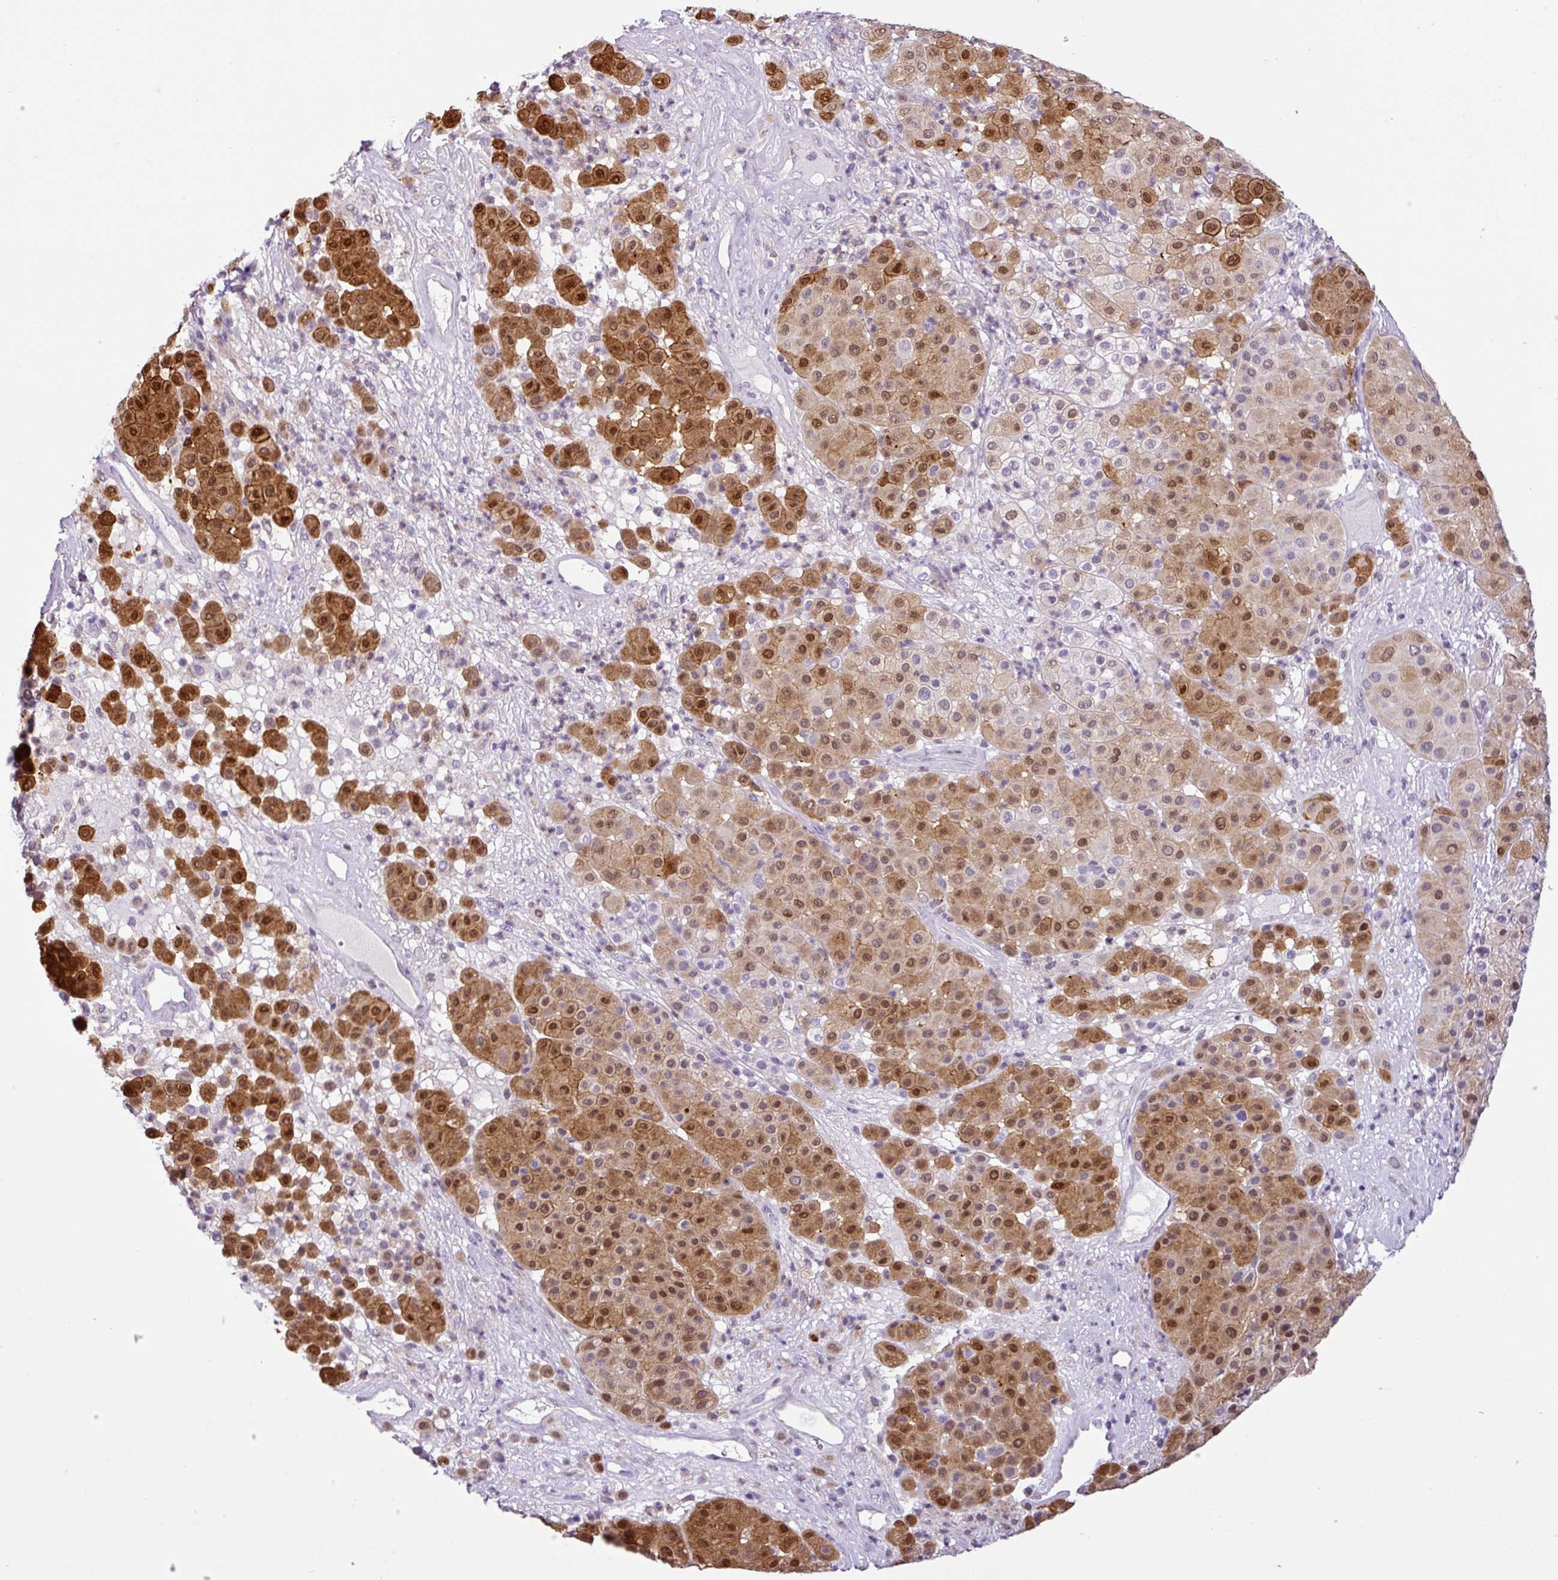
{"staining": {"intensity": "strong", "quantity": ">75%", "location": "cytoplasmic/membranous,nuclear"}, "tissue": "melanoma", "cell_type": "Tumor cells", "image_type": "cancer", "snomed": [{"axis": "morphology", "description": "Malignant melanoma, Metastatic site"}, {"axis": "topography", "description": "Smooth muscle"}], "caption": "Immunohistochemical staining of human malignant melanoma (metastatic site) shows strong cytoplasmic/membranous and nuclear protein positivity in about >75% of tumor cells.", "gene": "HMCN2", "patient": {"sex": "male", "age": 41}}